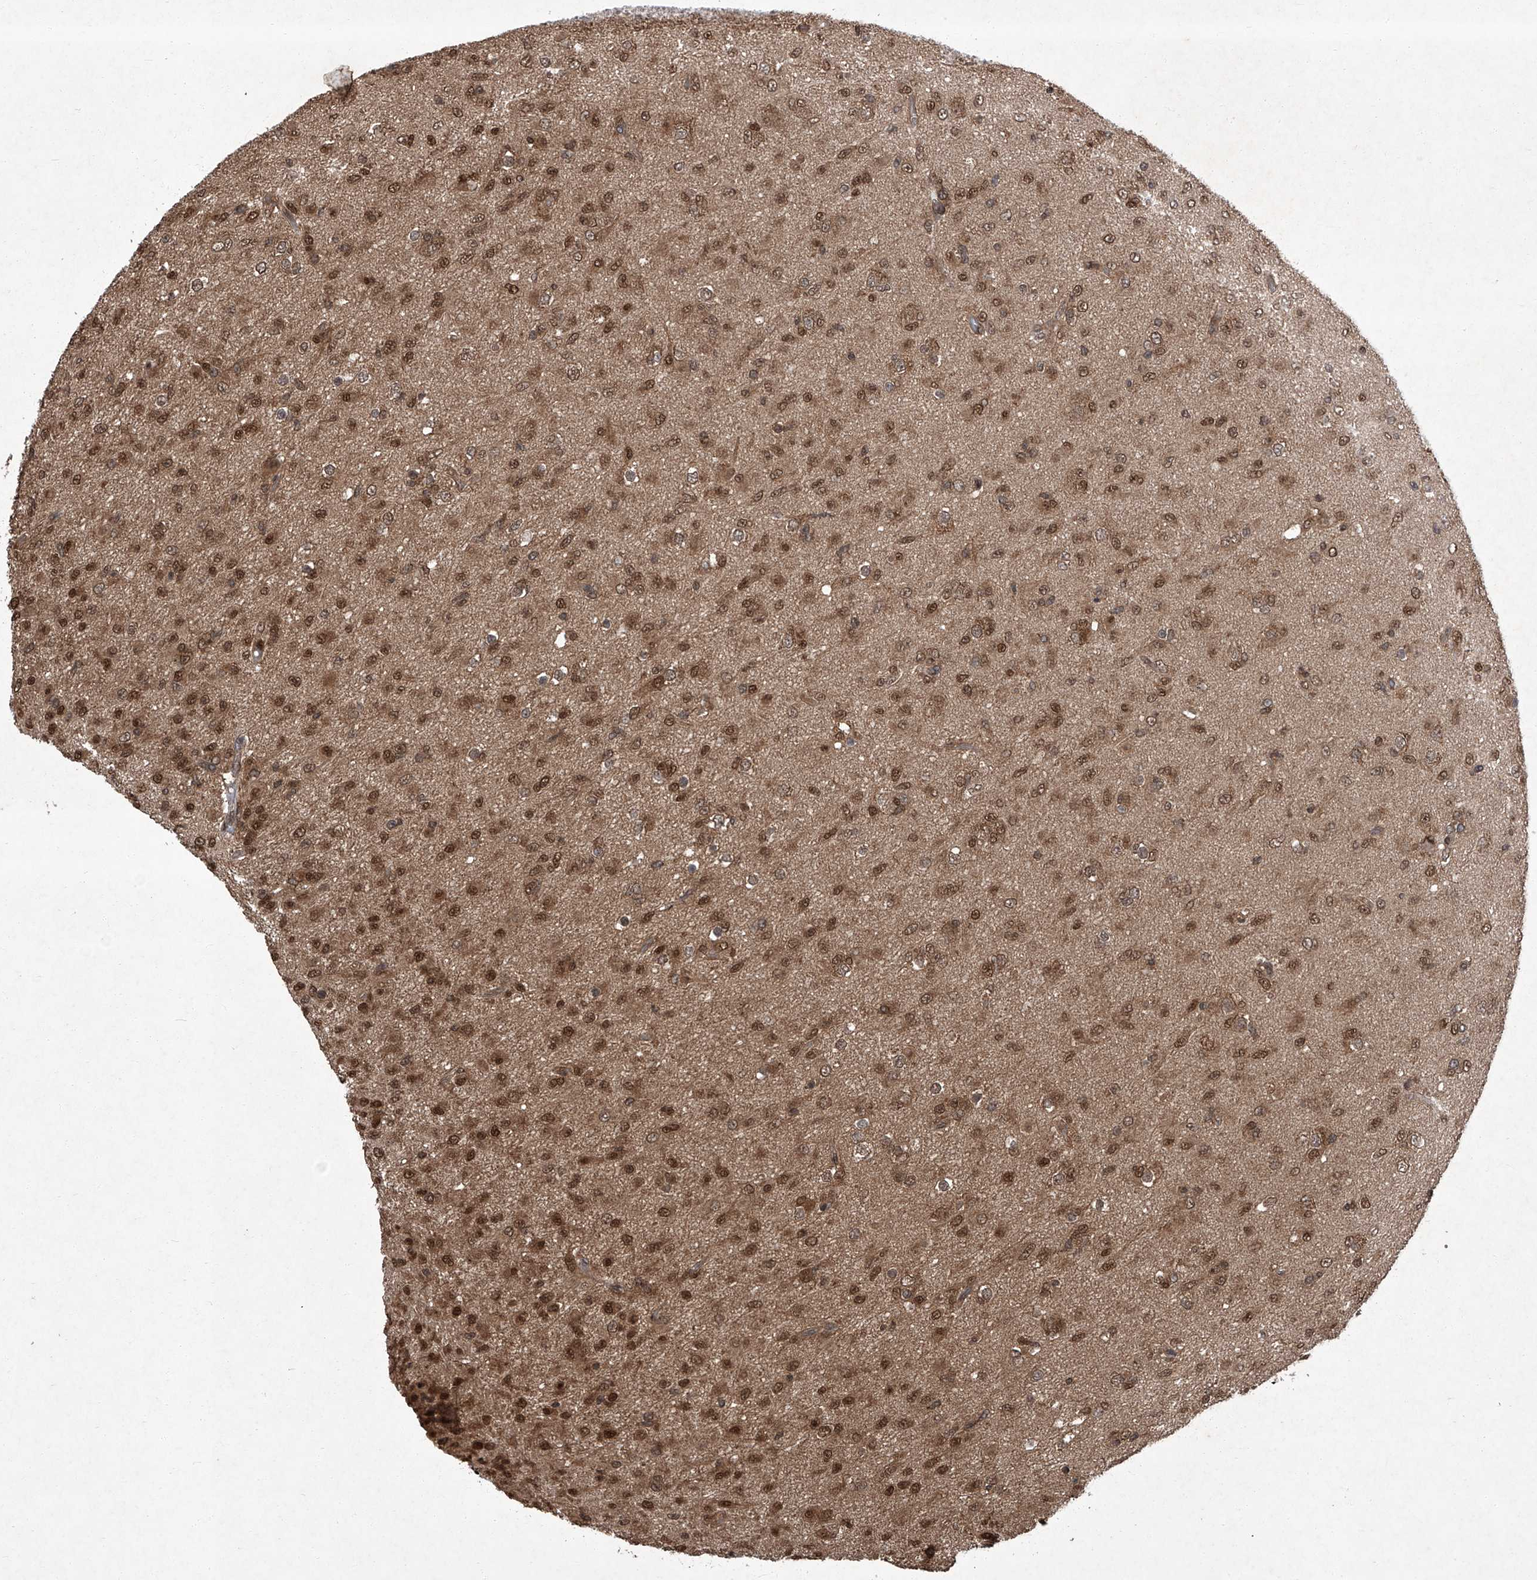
{"staining": {"intensity": "moderate", "quantity": ">75%", "location": "nuclear"}, "tissue": "glioma", "cell_type": "Tumor cells", "image_type": "cancer", "snomed": [{"axis": "morphology", "description": "Glioma, malignant, Low grade"}, {"axis": "topography", "description": "Brain"}], "caption": "A medium amount of moderate nuclear expression is appreciated in approximately >75% of tumor cells in malignant glioma (low-grade) tissue.", "gene": "TSNAX", "patient": {"sex": "male", "age": 65}}